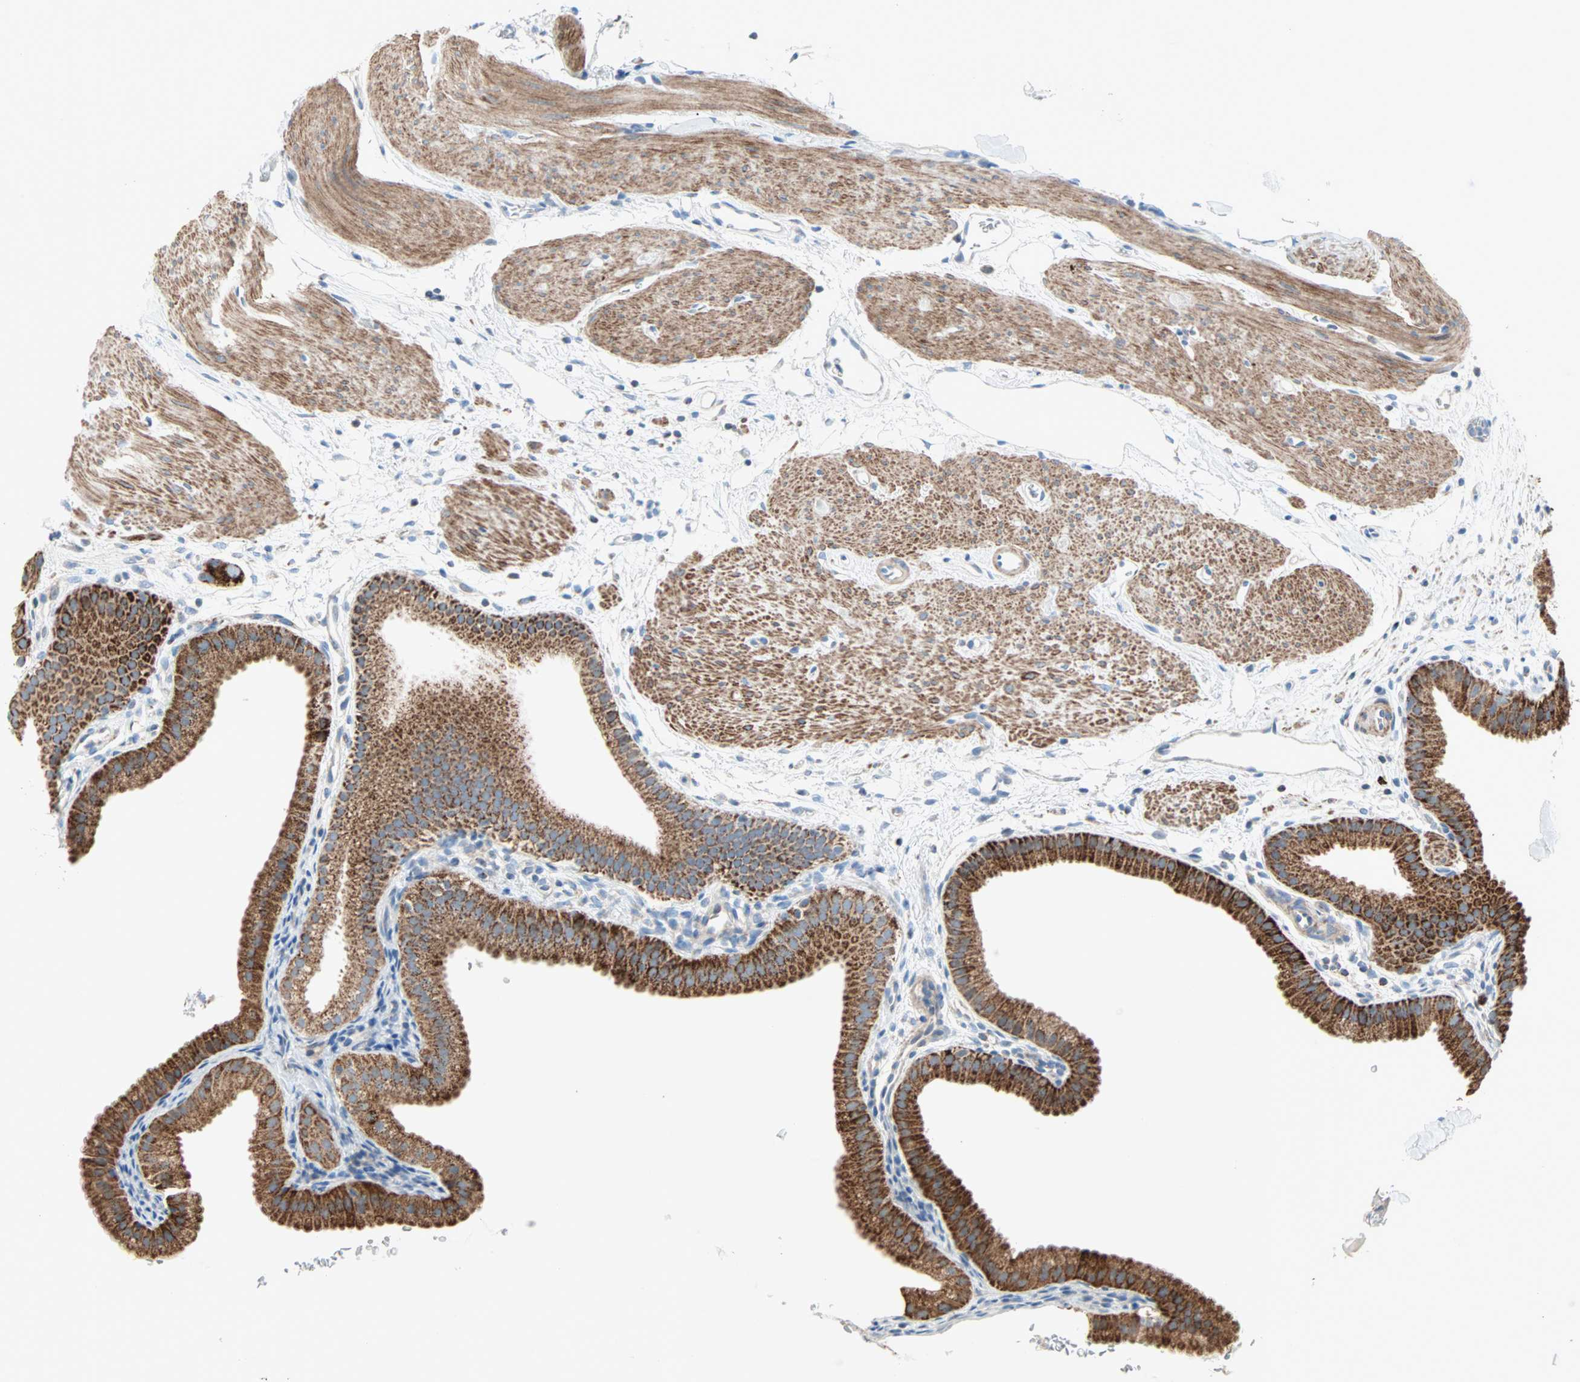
{"staining": {"intensity": "strong", "quantity": ">75%", "location": "cytoplasmic/membranous"}, "tissue": "gallbladder", "cell_type": "Glandular cells", "image_type": "normal", "snomed": [{"axis": "morphology", "description": "Normal tissue, NOS"}, {"axis": "topography", "description": "Gallbladder"}], "caption": "IHC (DAB (3,3'-diaminobenzidine)) staining of unremarkable human gallbladder shows strong cytoplasmic/membranous protein positivity in about >75% of glandular cells.", "gene": "ACVRL1", "patient": {"sex": "female", "age": 64}}